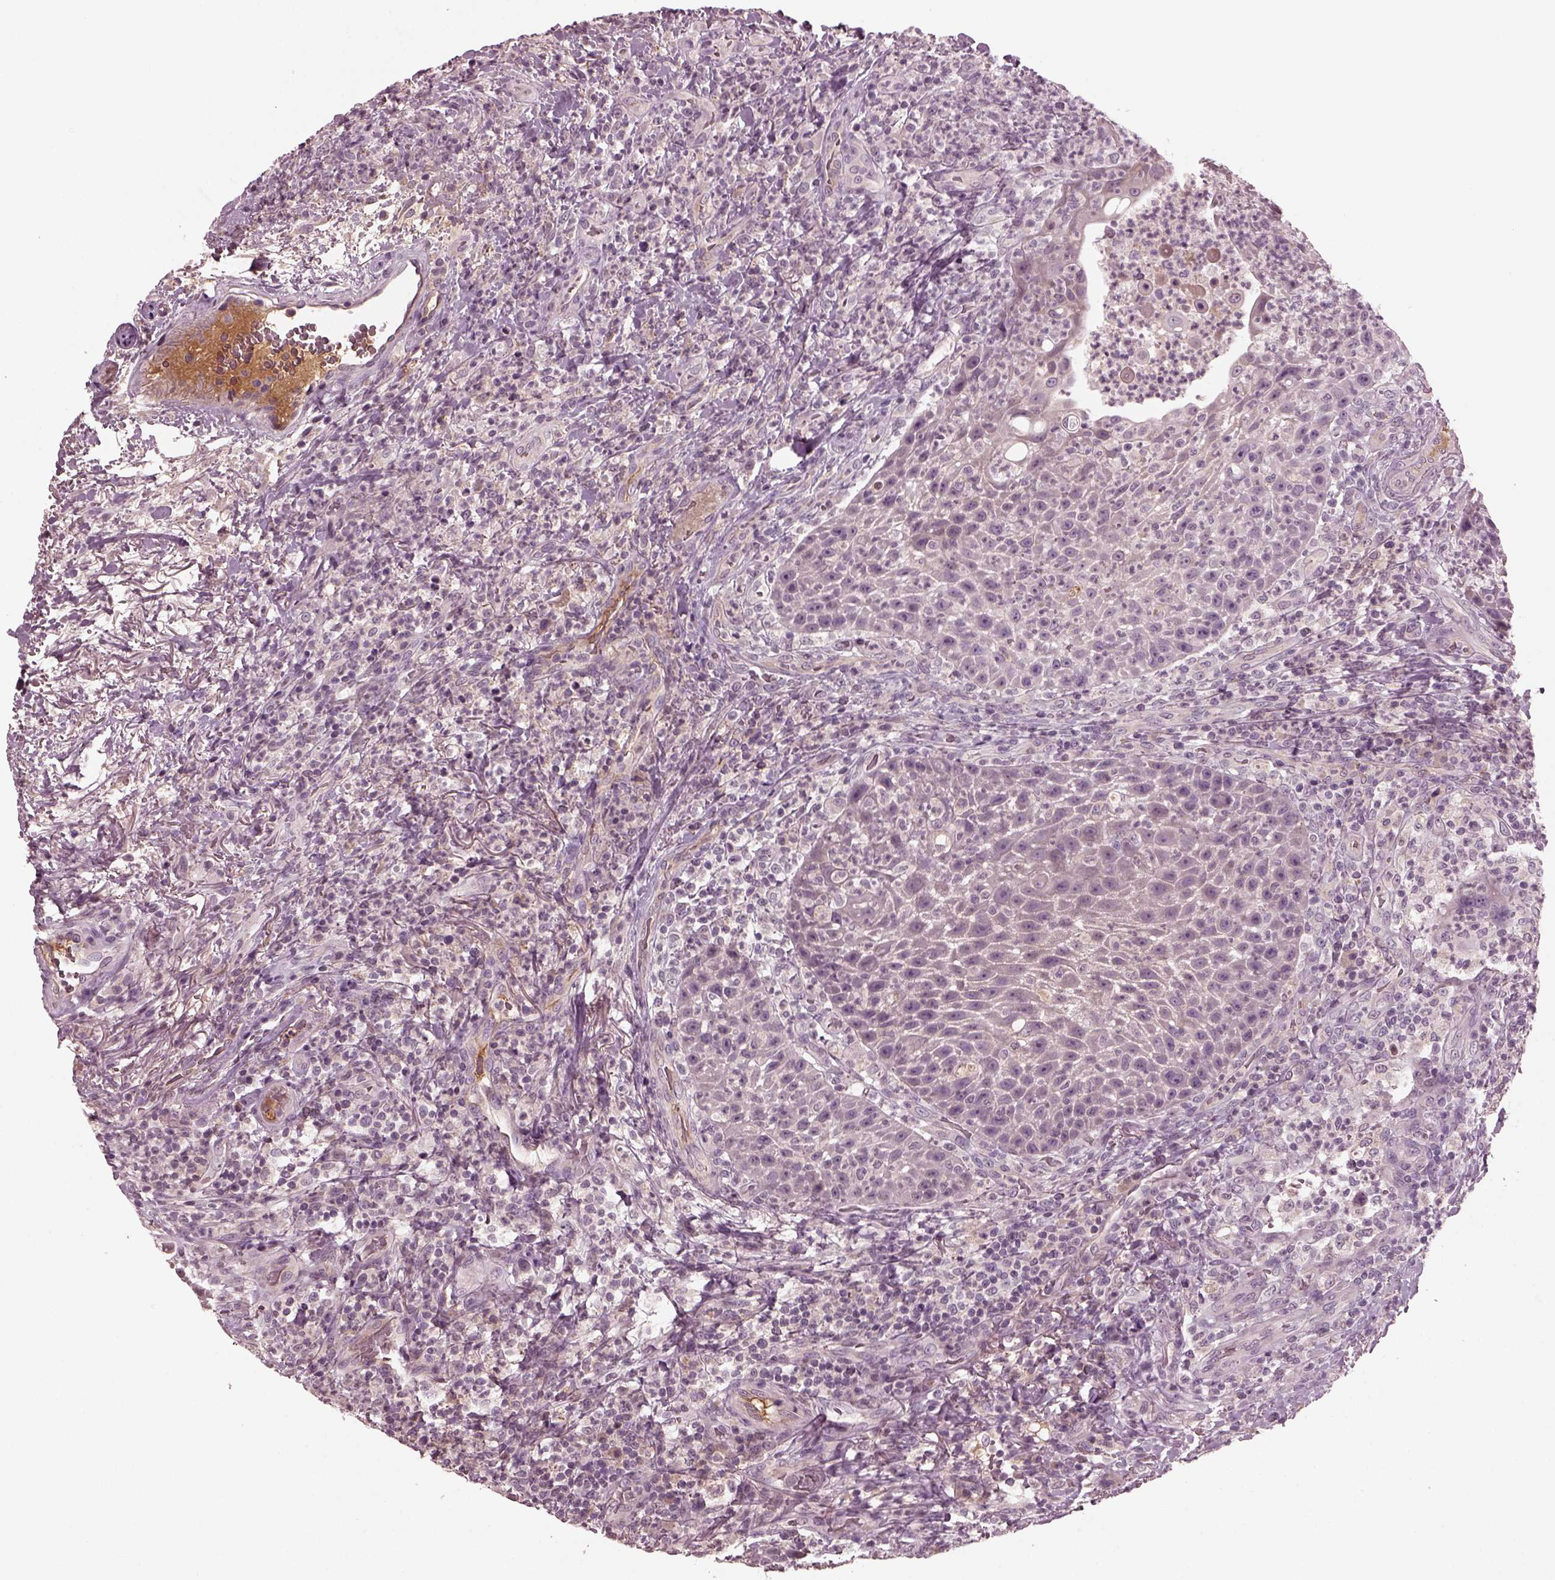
{"staining": {"intensity": "negative", "quantity": "none", "location": "none"}, "tissue": "head and neck cancer", "cell_type": "Tumor cells", "image_type": "cancer", "snomed": [{"axis": "morphology", "description": "Squamous cell carcinoma, NOS"}, {"axis": "topography", "description": "Head-Neck"}], "caption": "Tumor cells are negative for protein expression in human head and neck cancer (squamous cell carcinoma). (IHC, brightfield microscopy, high magnification).", "gene": "PORCN", "patient": {"sex": "male", "age": 69}}